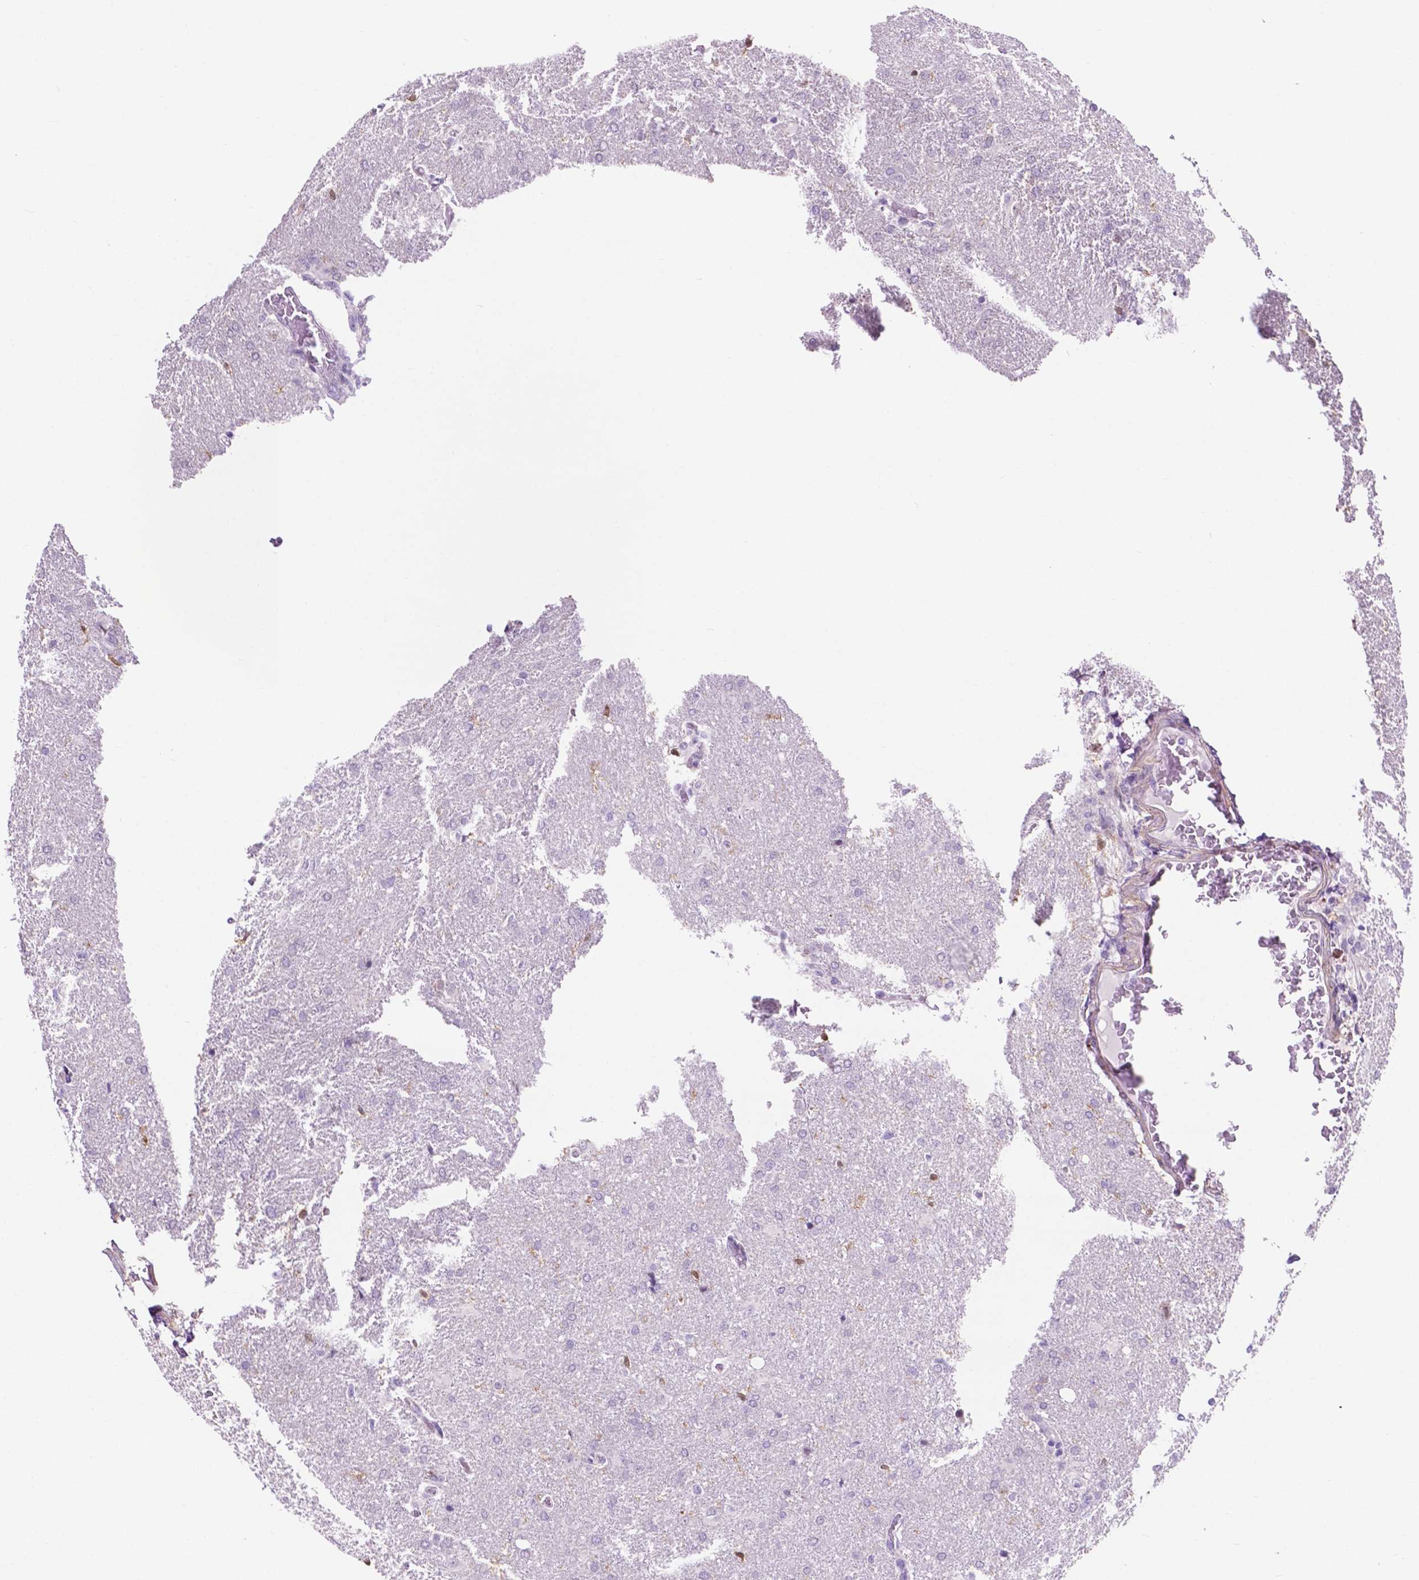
{"staining": {"intensity": "negative", "quantity": "none", "location": "none"}, "tissue": "glioma", "cell_type": "Tumor cells", "image_type": "cancer", "snomed": [{"axis": "morphology", "description": "Glioma, malignant, High grade"}, {"axis": "topography", "description": "Brain"}], "caption": "A histopathology image of glioma stained for a protein reveals no brown staining in tumor cells.", "gene": "ACY3", "patient": {"sex": "male", "age": 68}}